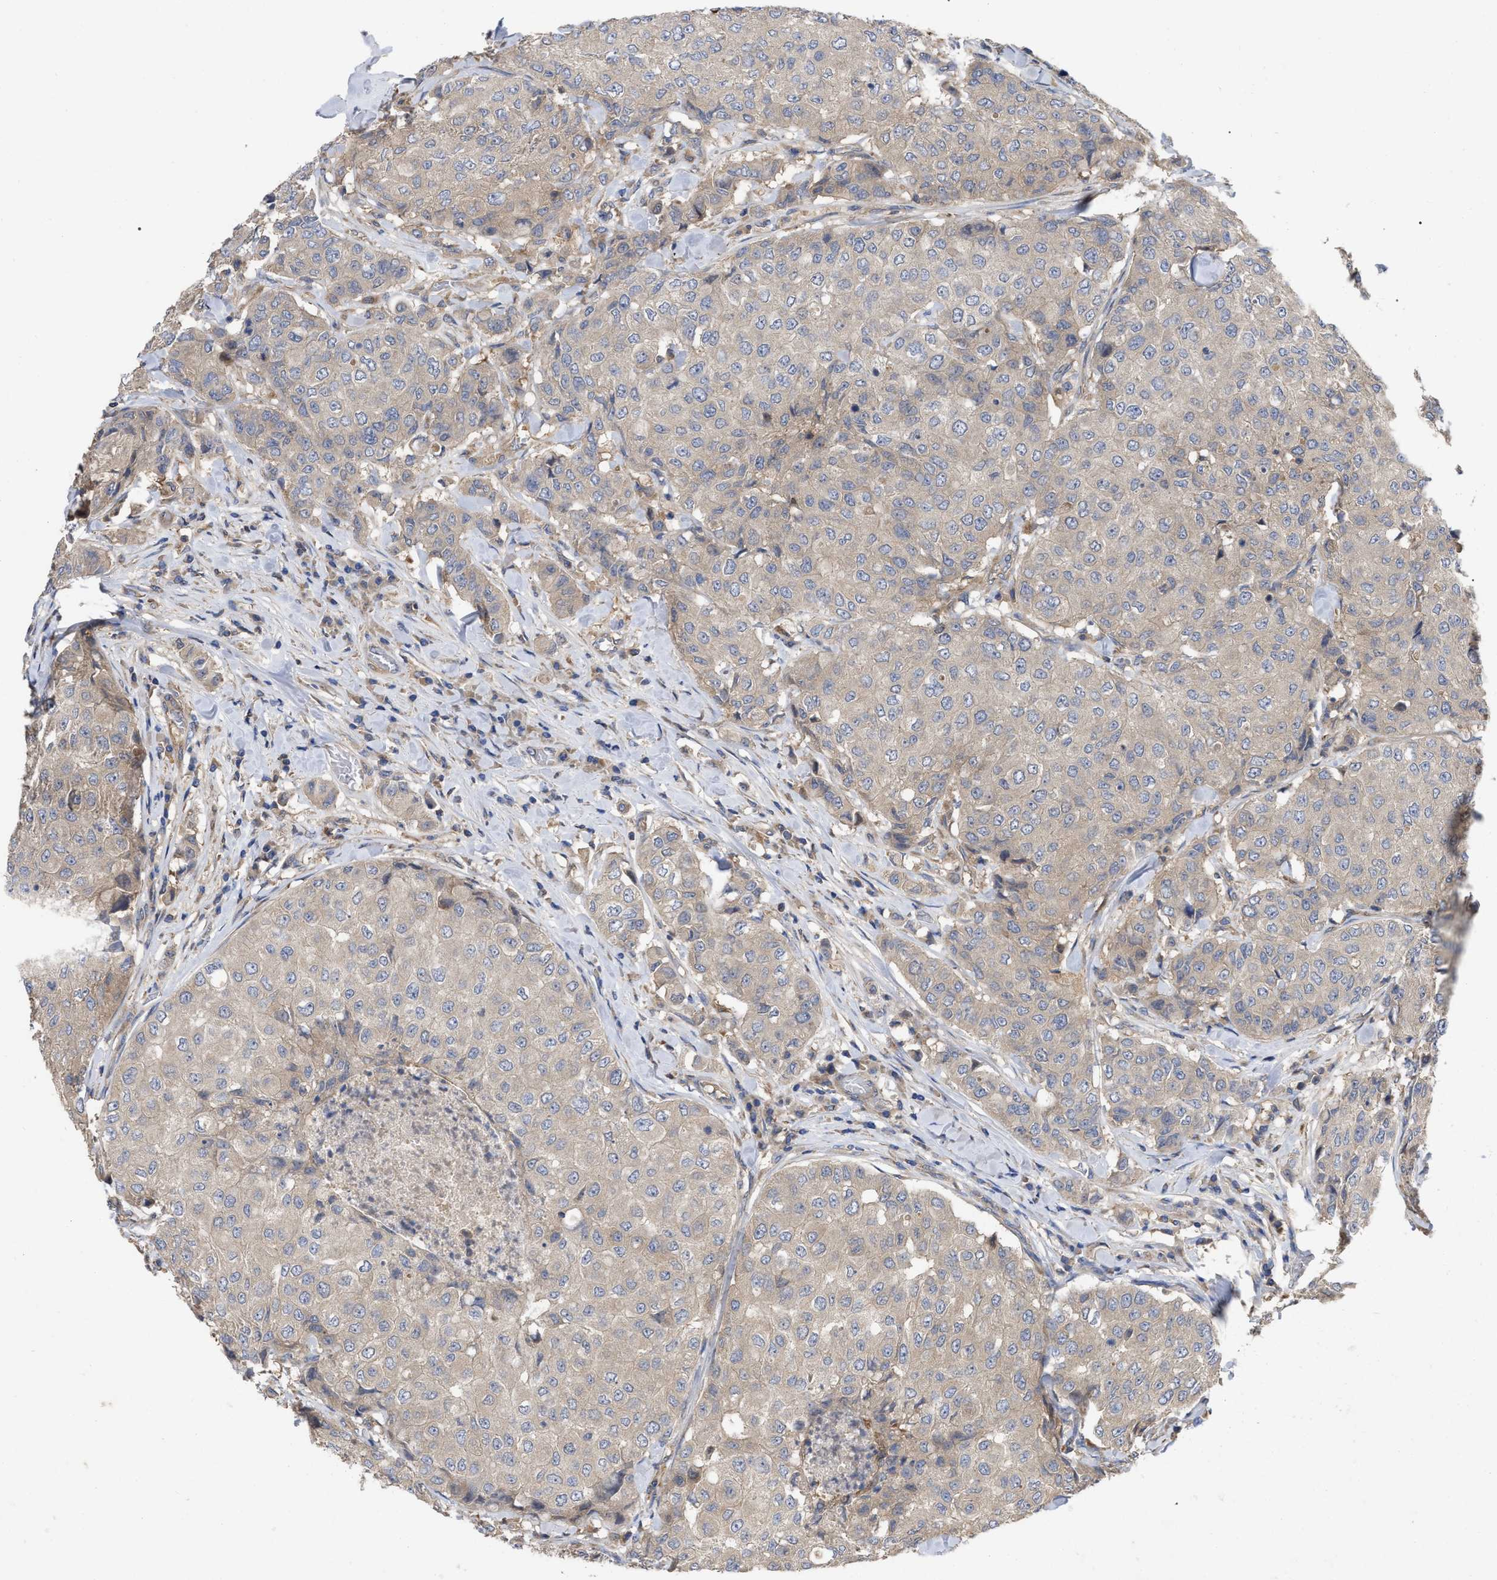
{"staining": {"intensity": "weak", "quantity": "25%-75%", "location": "cytoplasmic/membranous"}, "tissue": "breast cancer", "cell_type": "Tumor cells", "image_type": "cancer", "snomed": [{"axis": "morphology", "description": "Duct carcinoma"}, {"axis": "topography", "description": "Breast"}], "caption": "Immunohistochemistry of breast cancer demonstrates low levels of weak cytoplasmic/membranous positivity in about 25%-75% of tumor cells.", "gene": "RAP1GDS1", "patient": {"sex": "female", "age": 27}}